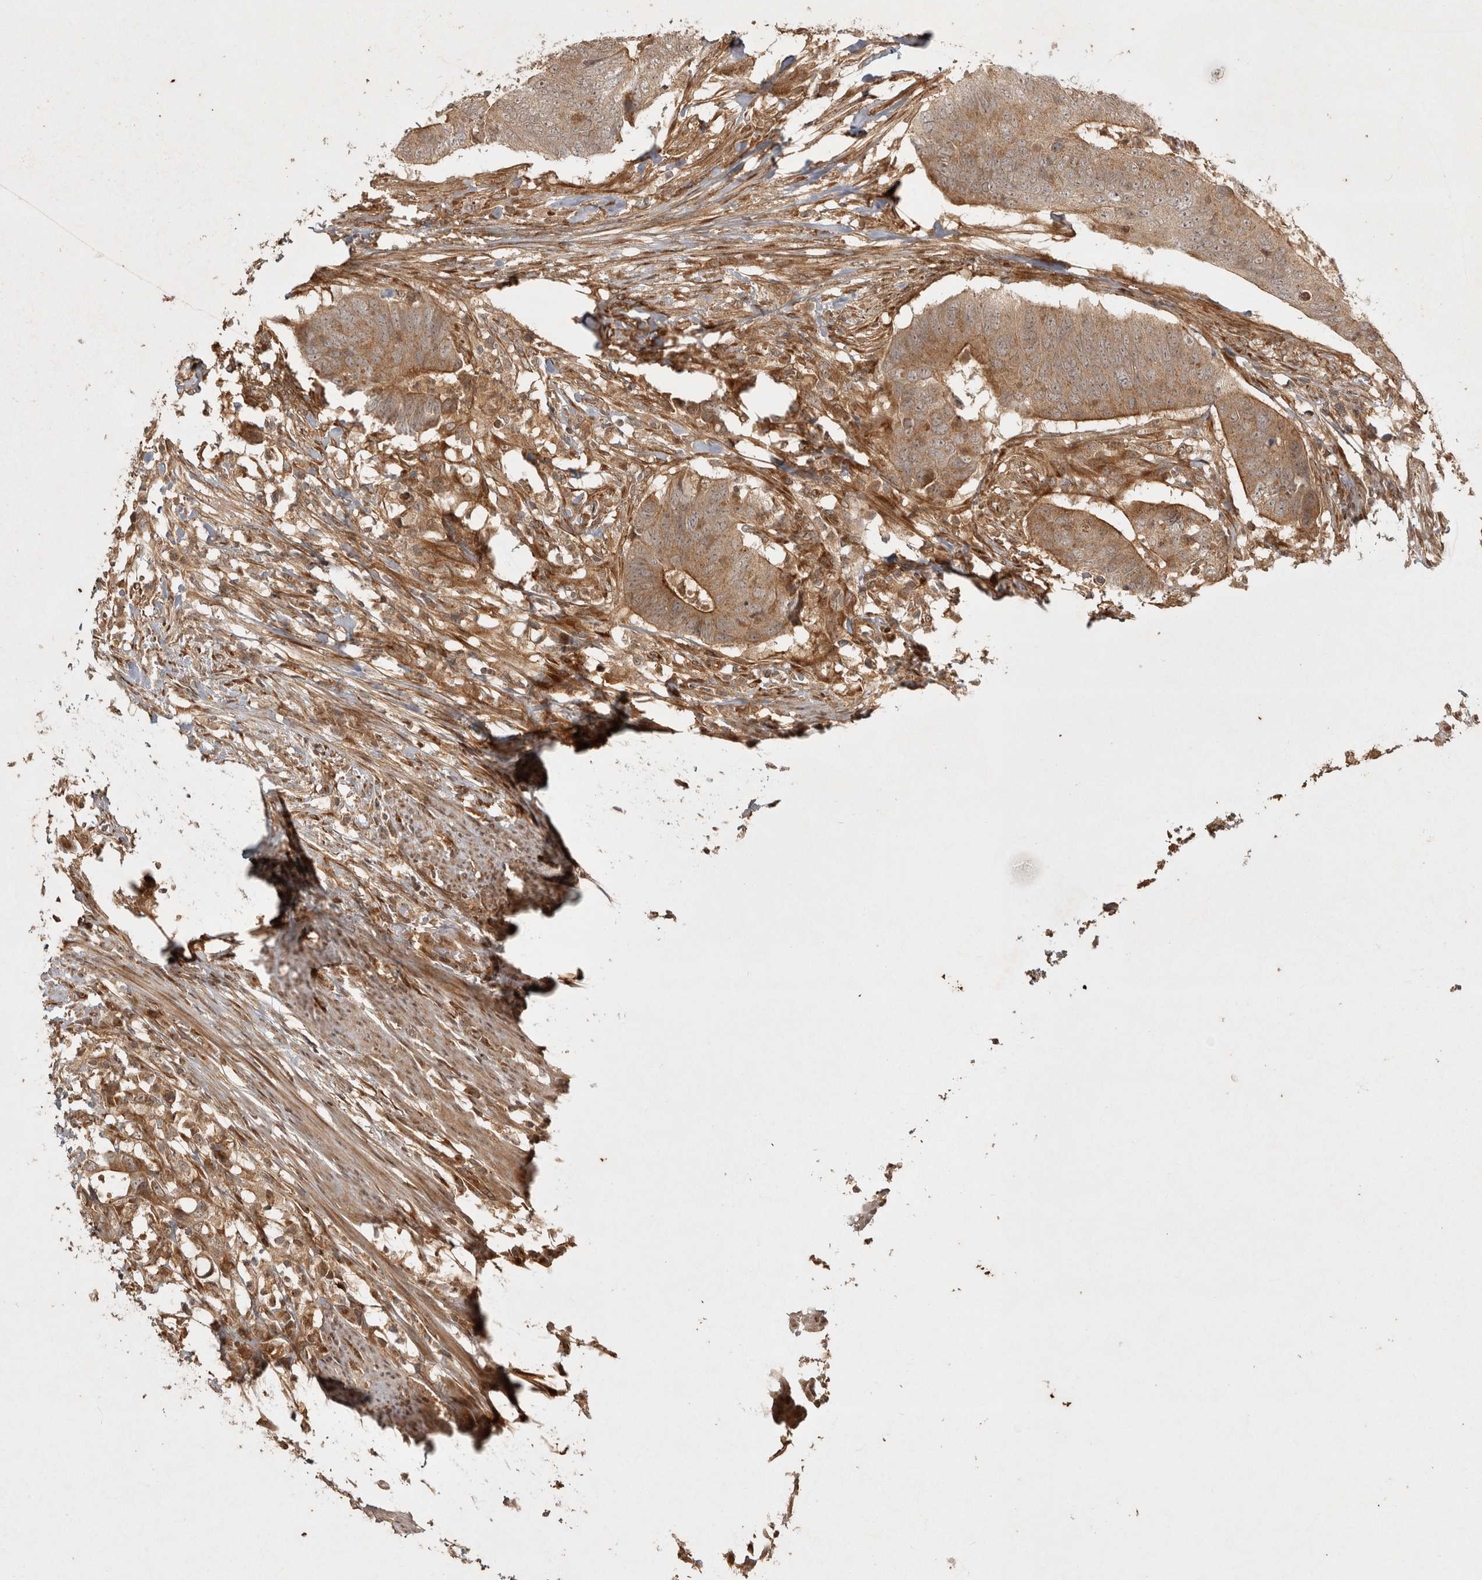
{"staining": {"intensity": "moderate", "quantity": "25%-75%", "location": "cytoplasmic/membranous"}, "tissue": "colorectal cancer", "cell_type": "Tumor cells", "image_type": "cancer", "snomed": [{"axis": "morphology", "description": "Adenocarcinoma, NOS"}, {"axis": "topography", "description": "Colon"}], "caption": "Moderate cytoplasmic/membranous staining is seen in about 25%-75% of tumor cells in colorectal cancer.", "gene": "CAMSAP2", "patient": {"sex": "male", "age": 56}}